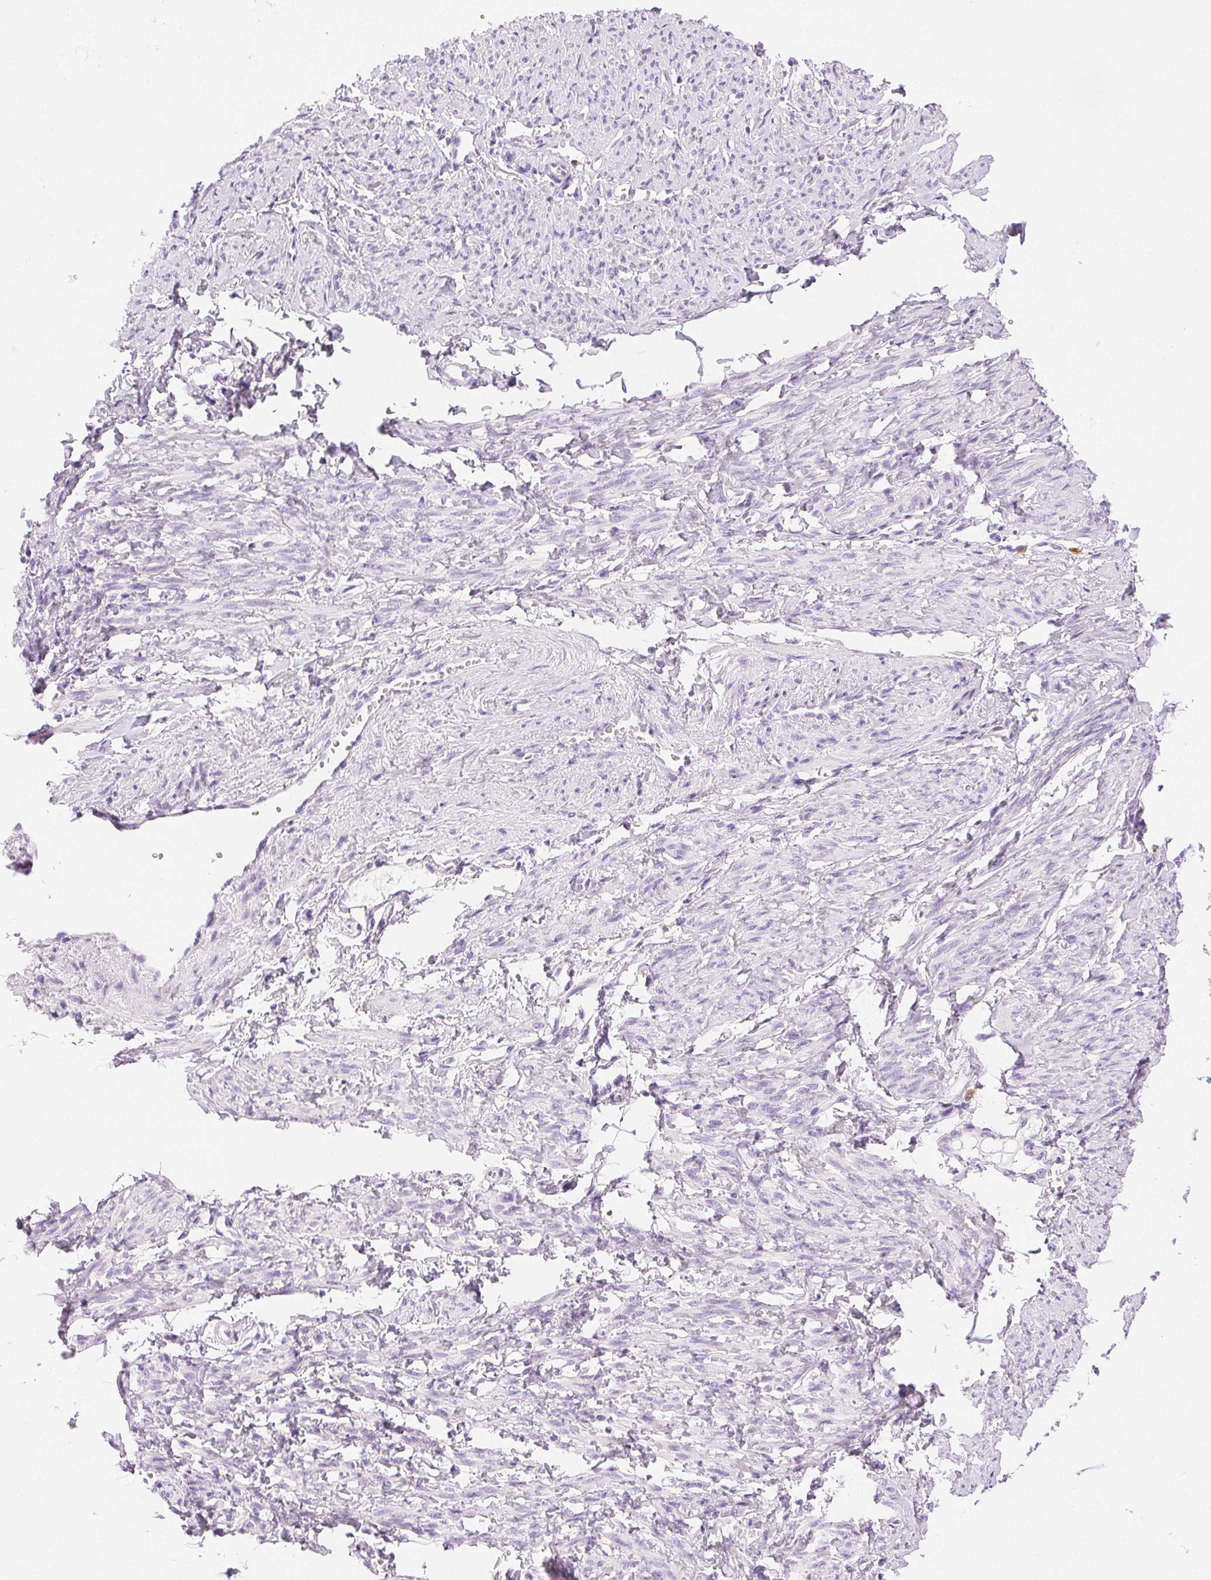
{"staining": {"intensity": "negative", "quantity": "none", "location": "none"}, "tissue": "smooth muscle", "cell_type": "Smooth muscle cells", "image_type": "normal", "snomed": [{"axis": "morphology", "description": "Normal tissue, NOS"}, {"axis": "topography", "description": "Smooth muscle"}], "caption": "Protein analysis of normal smooth muscle demonstrates no significant staining in smooth muscle cells.", "gene": "SLC5A2", "patient": {"sex": "female", "age": 65}}